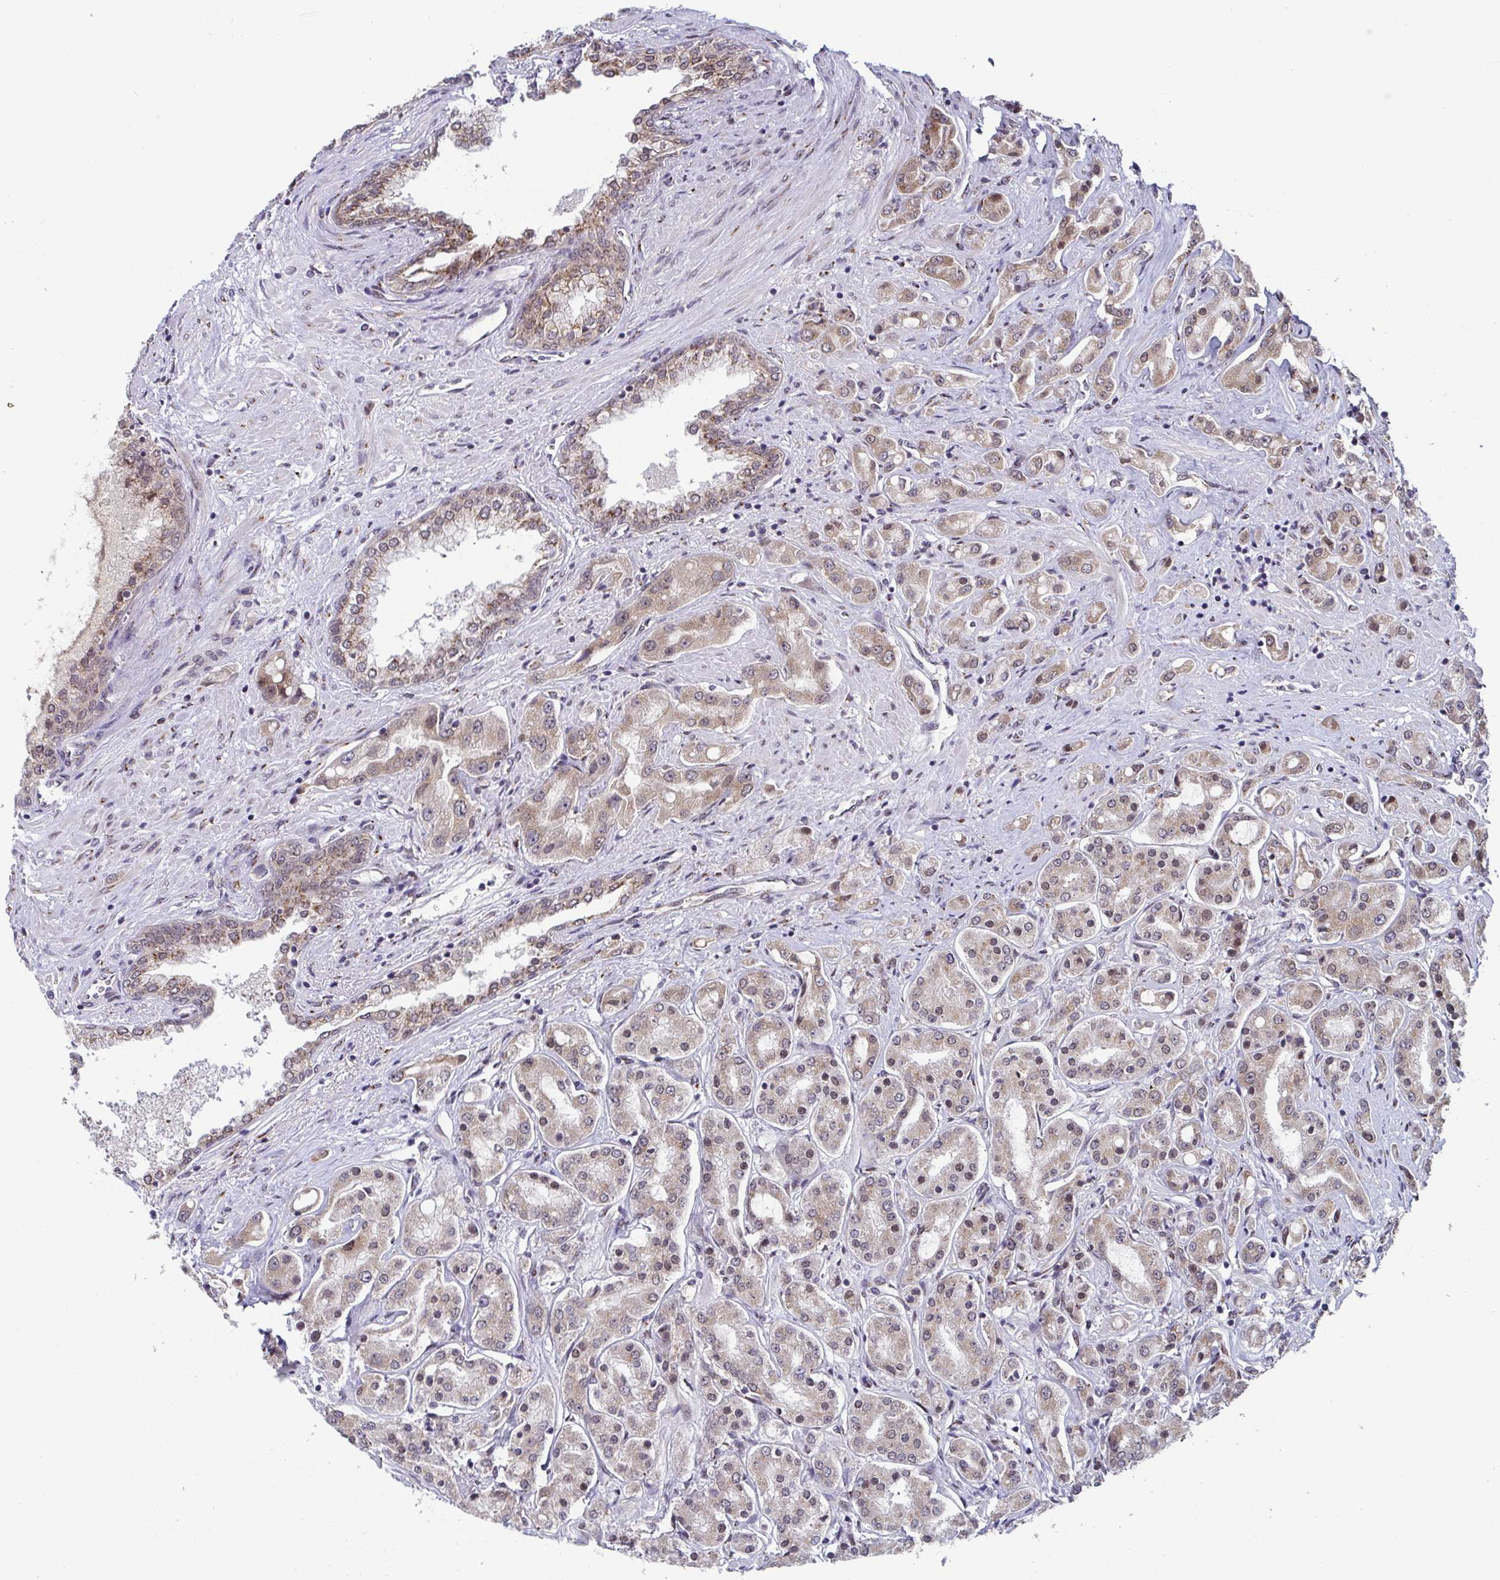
{"staining": {"intensity": "weak", "quantity": ">75%", "location": "cytoplasmic/membranous,nuclear"}, "tissue": "prostate cancer", "cell_type": "Tumor cells", "image_type": "cancer", "snomed": [{"axis": "morphology", "description": "Adenocarcinoma, High grade"}, {"axis": "topography", "description": "Prostate"}], "caption": "Immunohistochemical staining of prostate cancer (adenocarcinoma (high-grade)) reveals low levels of weak cytoplasmic/membranous and nuclear positivity in about >75% of tumor cells. (brown staining indicates protein expression, while blue staining denotes nuclei).", "gene": "ATP5MJ", "patient": {"sex": "male", "age": 67}}